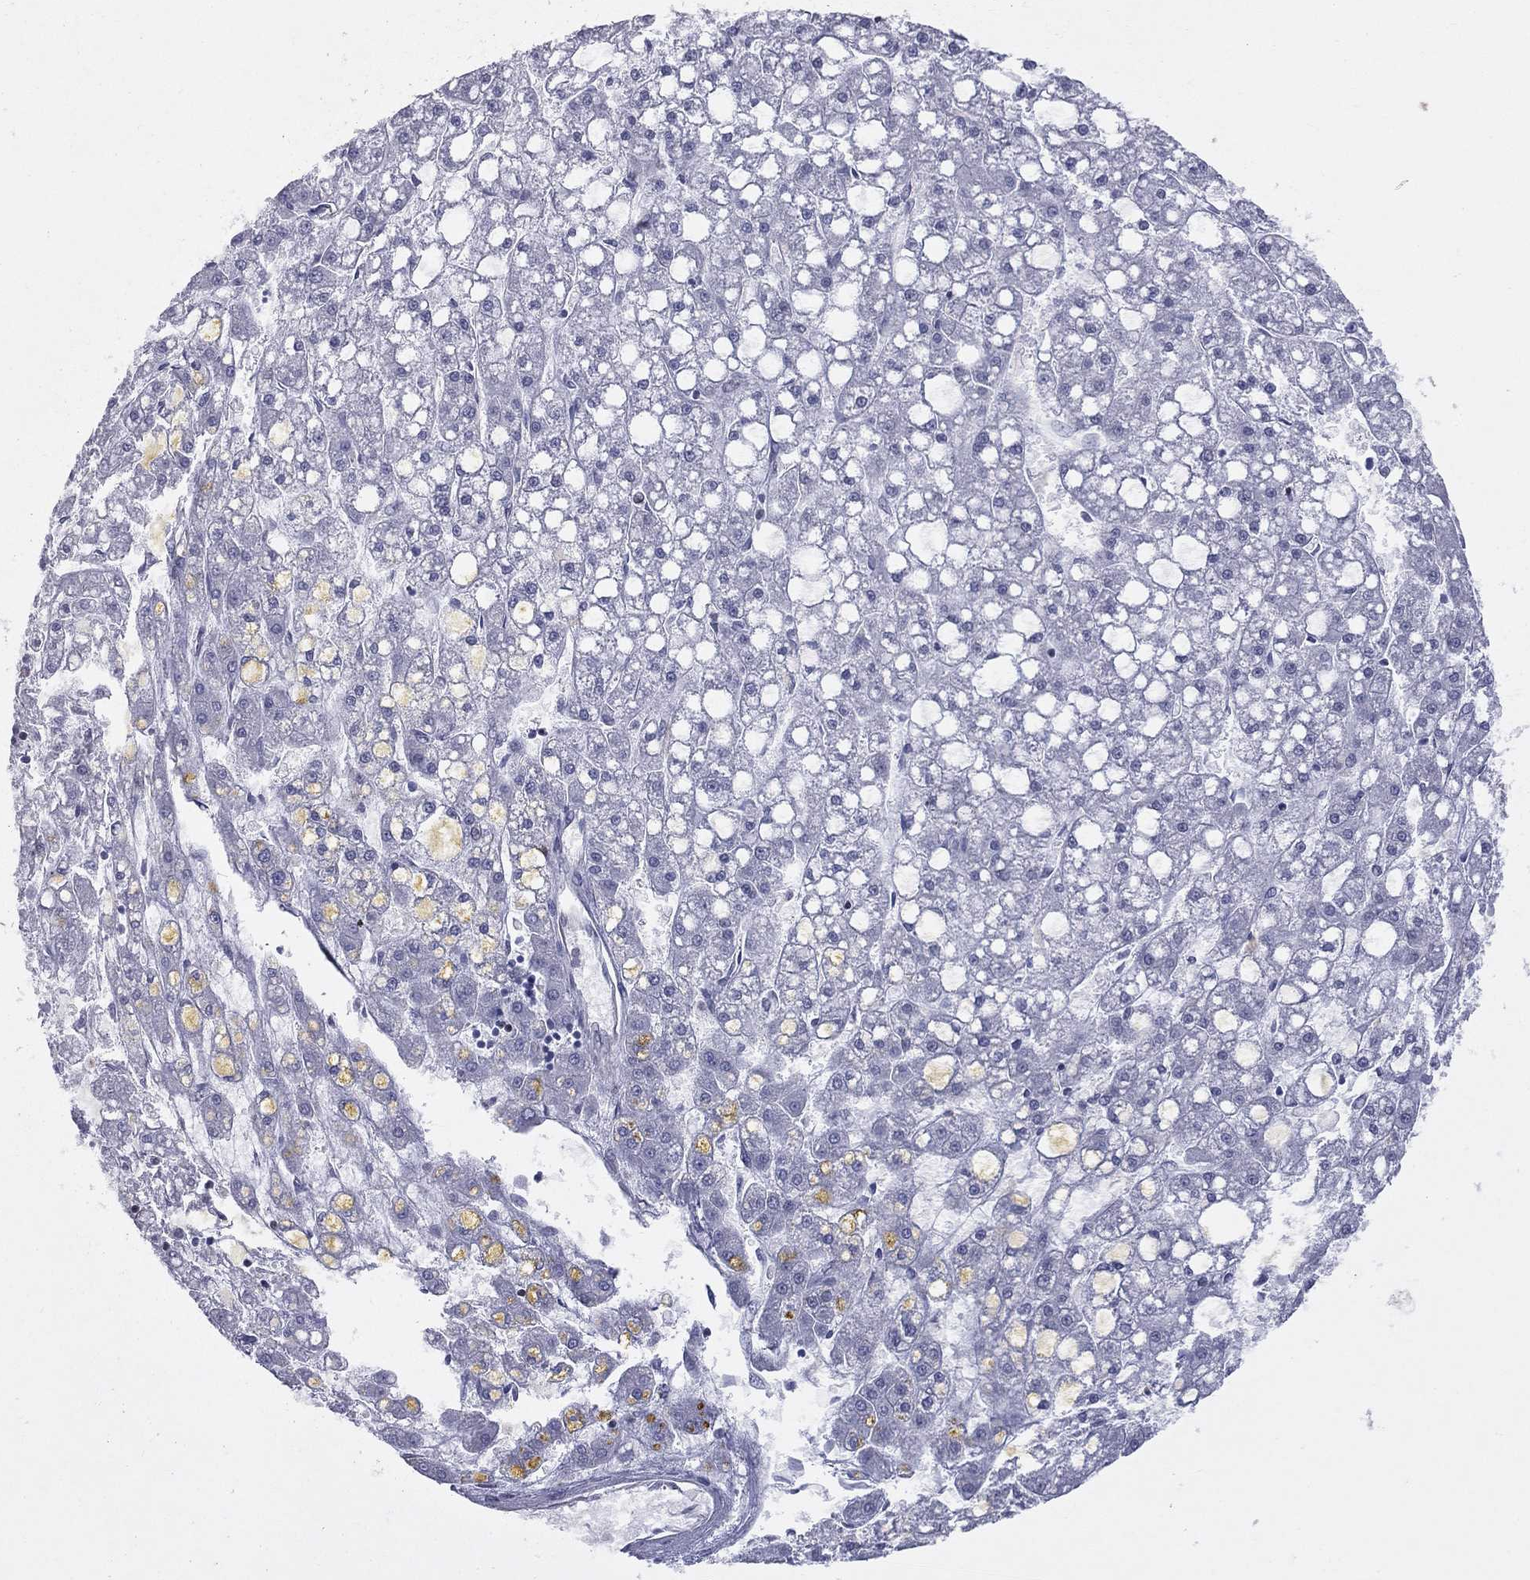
{"staining": {"intensity": "negative", "quantity": "none", "location": "none"}, "tissue": "liver cancer", "cell_type": "Tumor cells", "image_type": "cancer", "snomed": [{"axis": "morphology", "description": "Carcinoma, Hepatocellular, NOS"}, {"axis": "topography", "description": "Liver"}], "caption": "Immunohistochemistry histopathology image of neoplastic tissue: liver hepatocellular carcinoma stained with DAB displays no significant protein expression in tumor cells. The staining is performed using DAB (3,3'-diaminobenzidine) brown chromogen with nuclei counter-stained in using hematoxylin.", "gene": "DBF4B", "patient": {"sex": "male", "age": 67}}